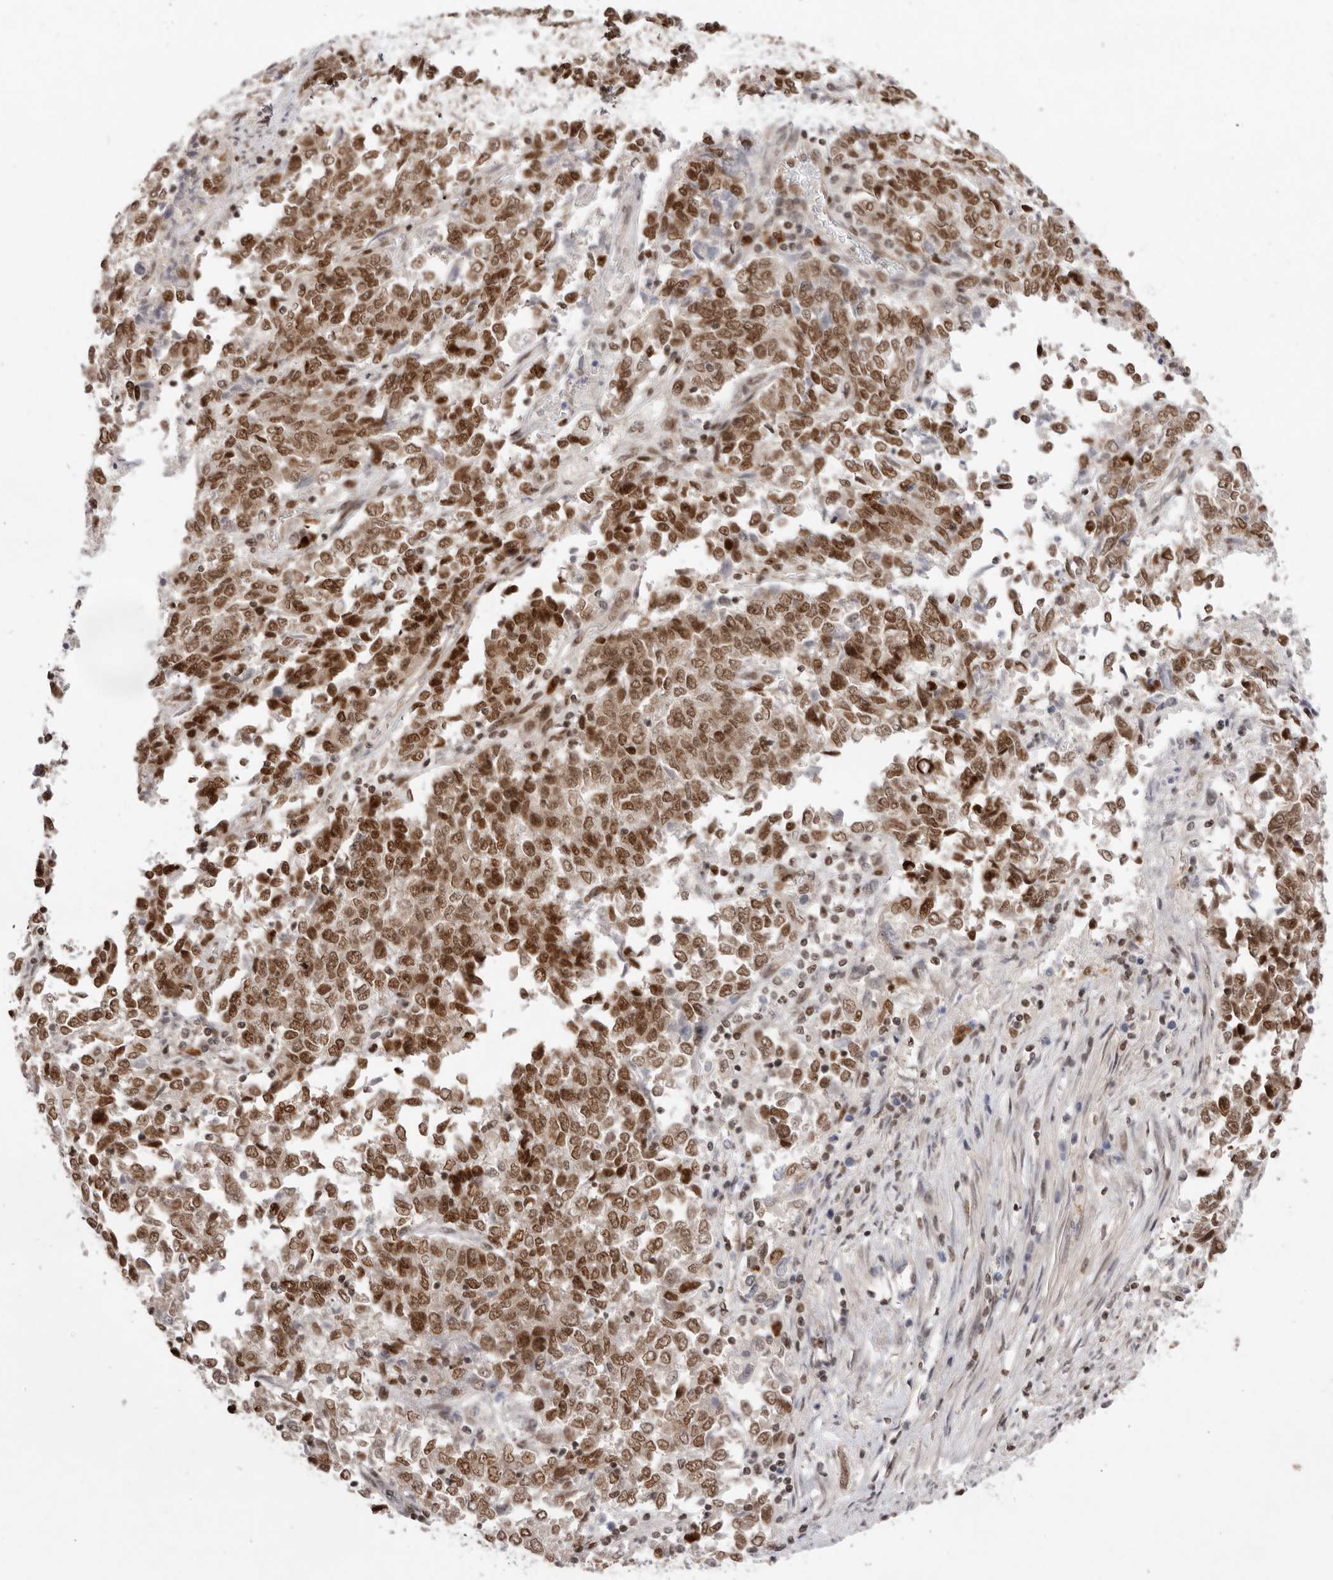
{"staining": {"intensity": "strong", "quantity": ">75%", "location": "nuclear"}, "tissue": "endometrial cancer", "cell_type": "Tumor cells", "image_type": "cancer", "snomed": [{"axis": "morphology", "description": "Adenocarcinoma, NOS"}, {"axis": "topography", "description": "Endometrium"}], "caption": "A histopathology image showing strong nuclear positivity in approximately >75% of tumor cells in endometrial cancer, as visualized by brown immunohistochemical staining.", "gene": "CHTOP", "patient": {"sex": "female", "age": 80}}